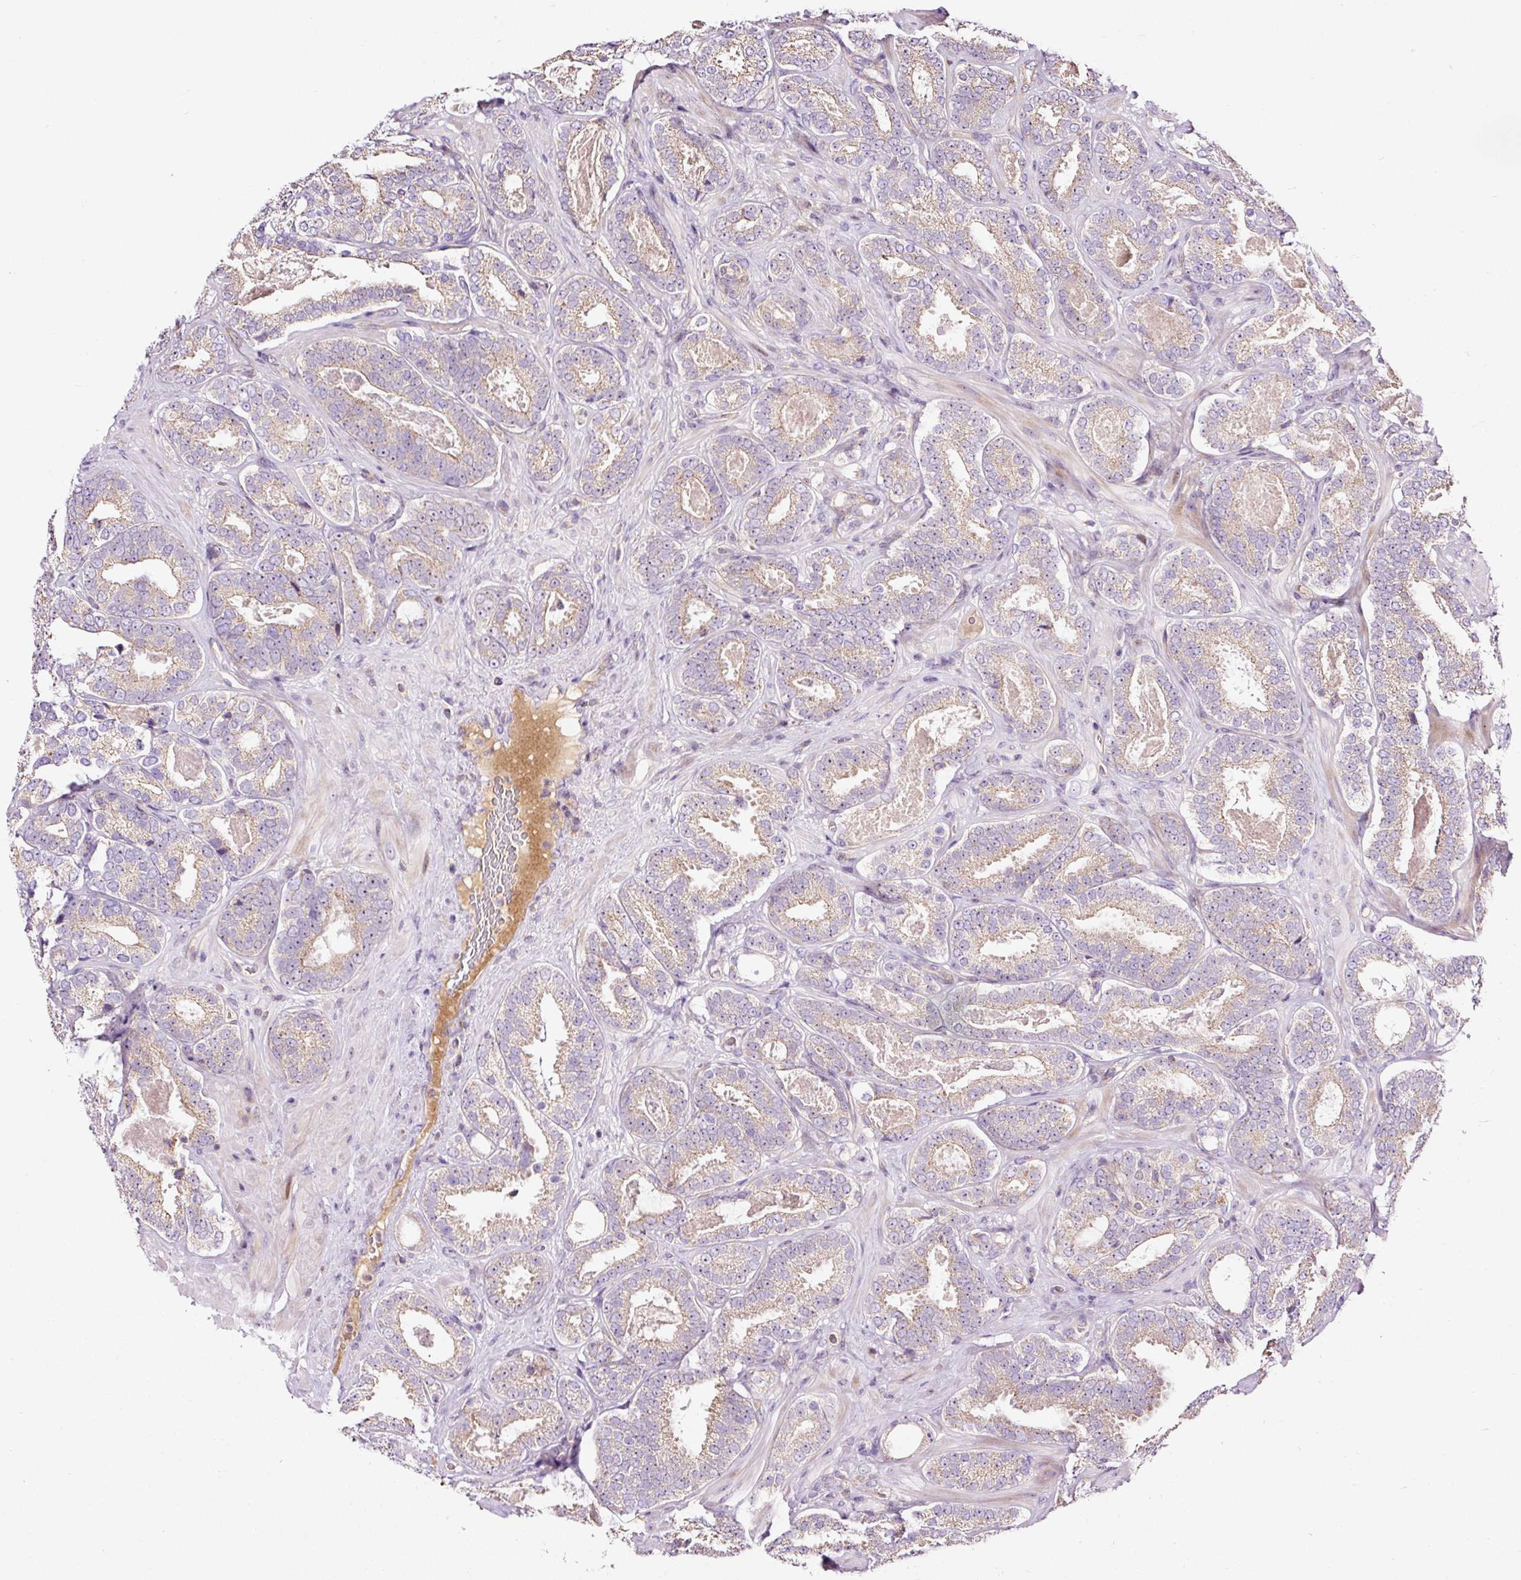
{"staining": {"intensity": "weak", "quantity": "25%-75%", "location": "cytoplasmic/membranous"}, "tissue": "prostate cancer", "cell_type": "Tumor cells", "image_type": "cancer", "snomed": [{"axis": "morphology", "description": "Adenocarcinoma, High grade"}, {"axis": "topography", "description": "Prostate"}], "caption": "Tumor cells display weak cytoplasmic/membranous positivity in approximately 25%-75% of cells in adenocarcinoma (high-grade) (prostate). (DAB (3,3'-diaminobenzidine) IHC with brightfield microscopy, high magnification).", "gene": "BOLA3", "patient": {"sex": "male", "age": 65}}